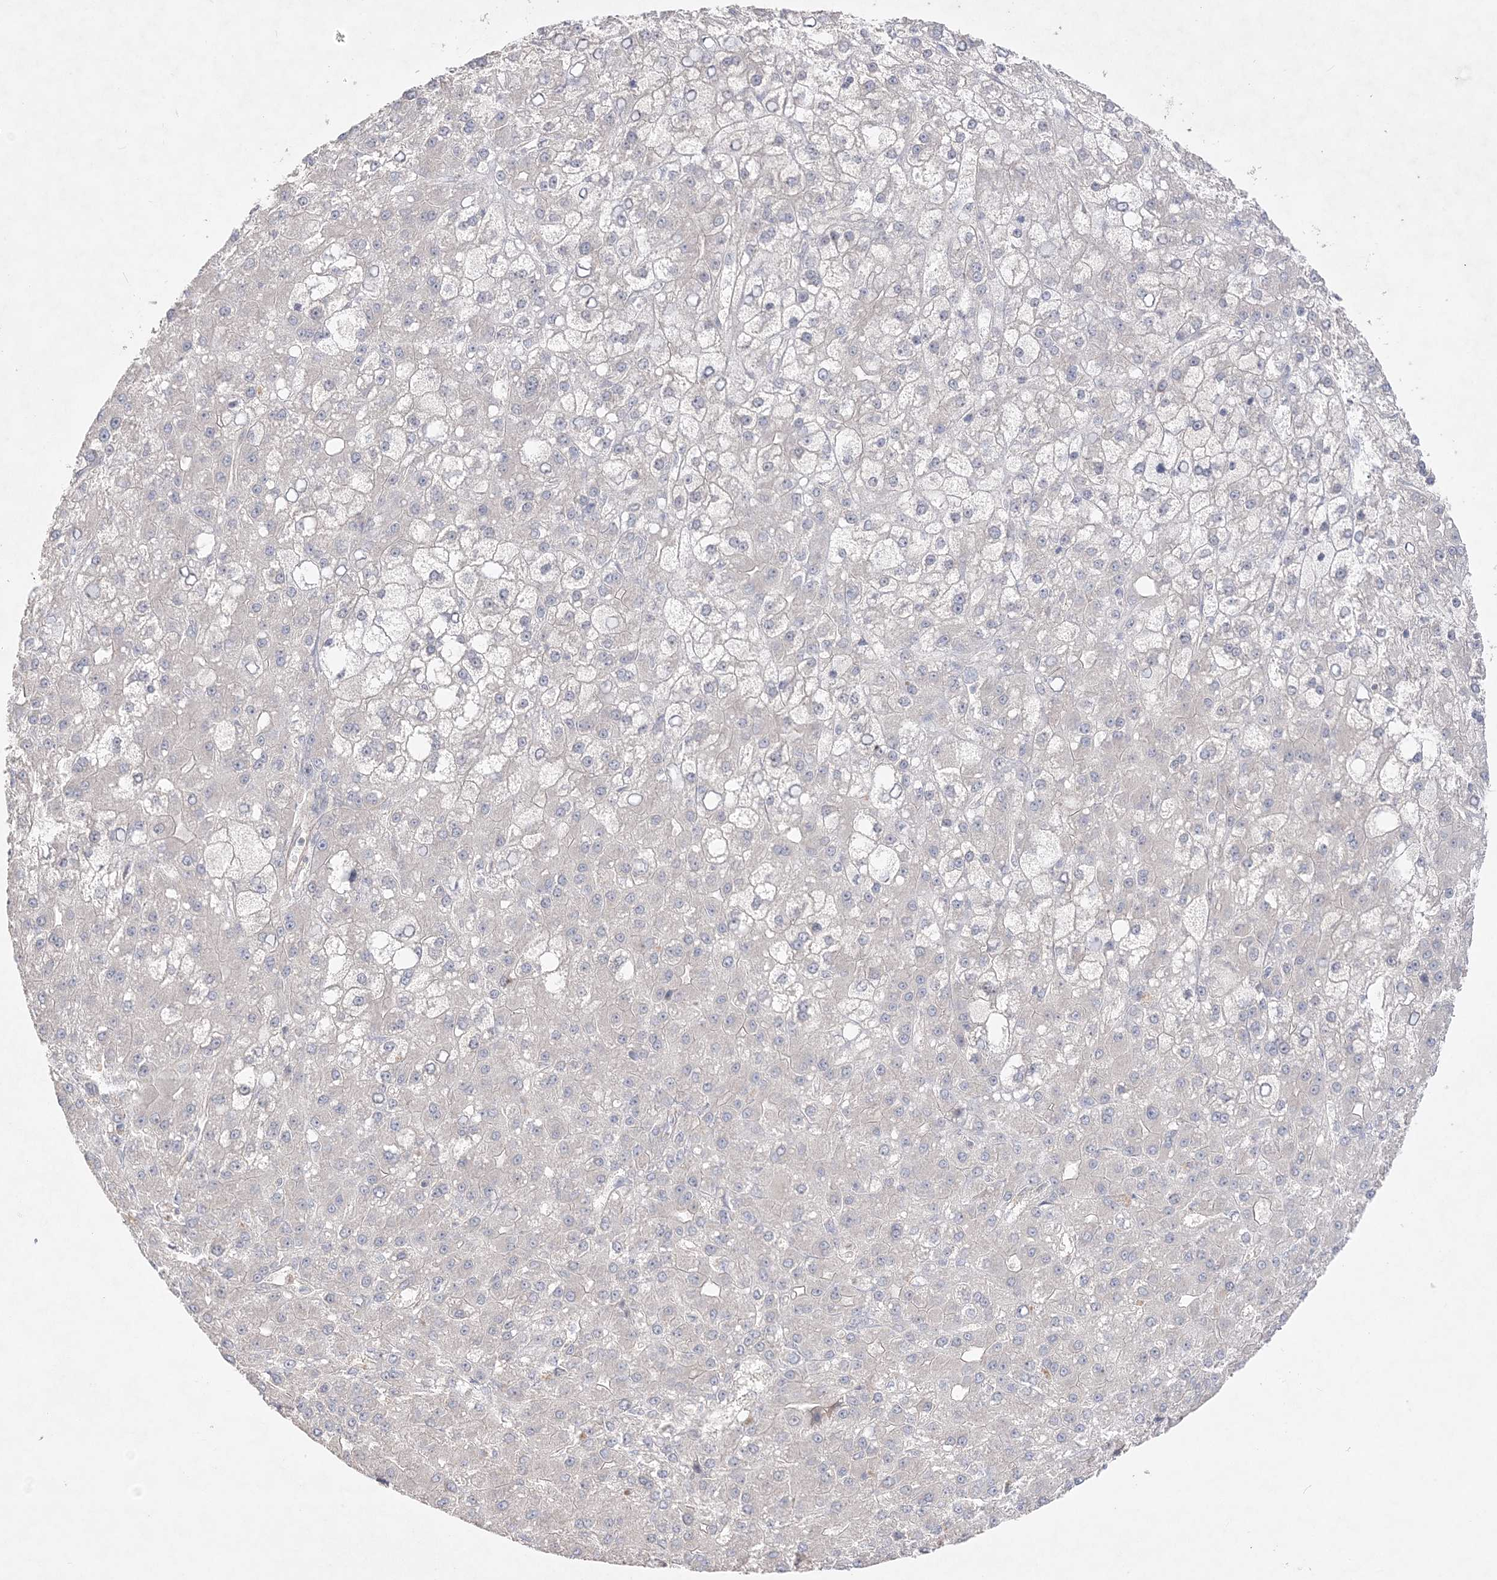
{"staining": {"intensity": "negative", "quantity": "none", "location": "none"}, "tissue": "liver cancer", "cell_type": "Tumor cells", "image_type": "cancer", "snomed": [{"axis": "morphology", "description": "Carcinoma, Hepatocellular, NOS"}, {"axis": "topography", "description": "Liver"}], "caption": "An immunohistochemistry histopathology image of hepatocellular carcinoma (liver) is shown. There is no staining in tumor cells of hepatocellular carcinoma (liver).", "gene": "SH3BP4", "patient": {"sex": "male", "age": 67}}